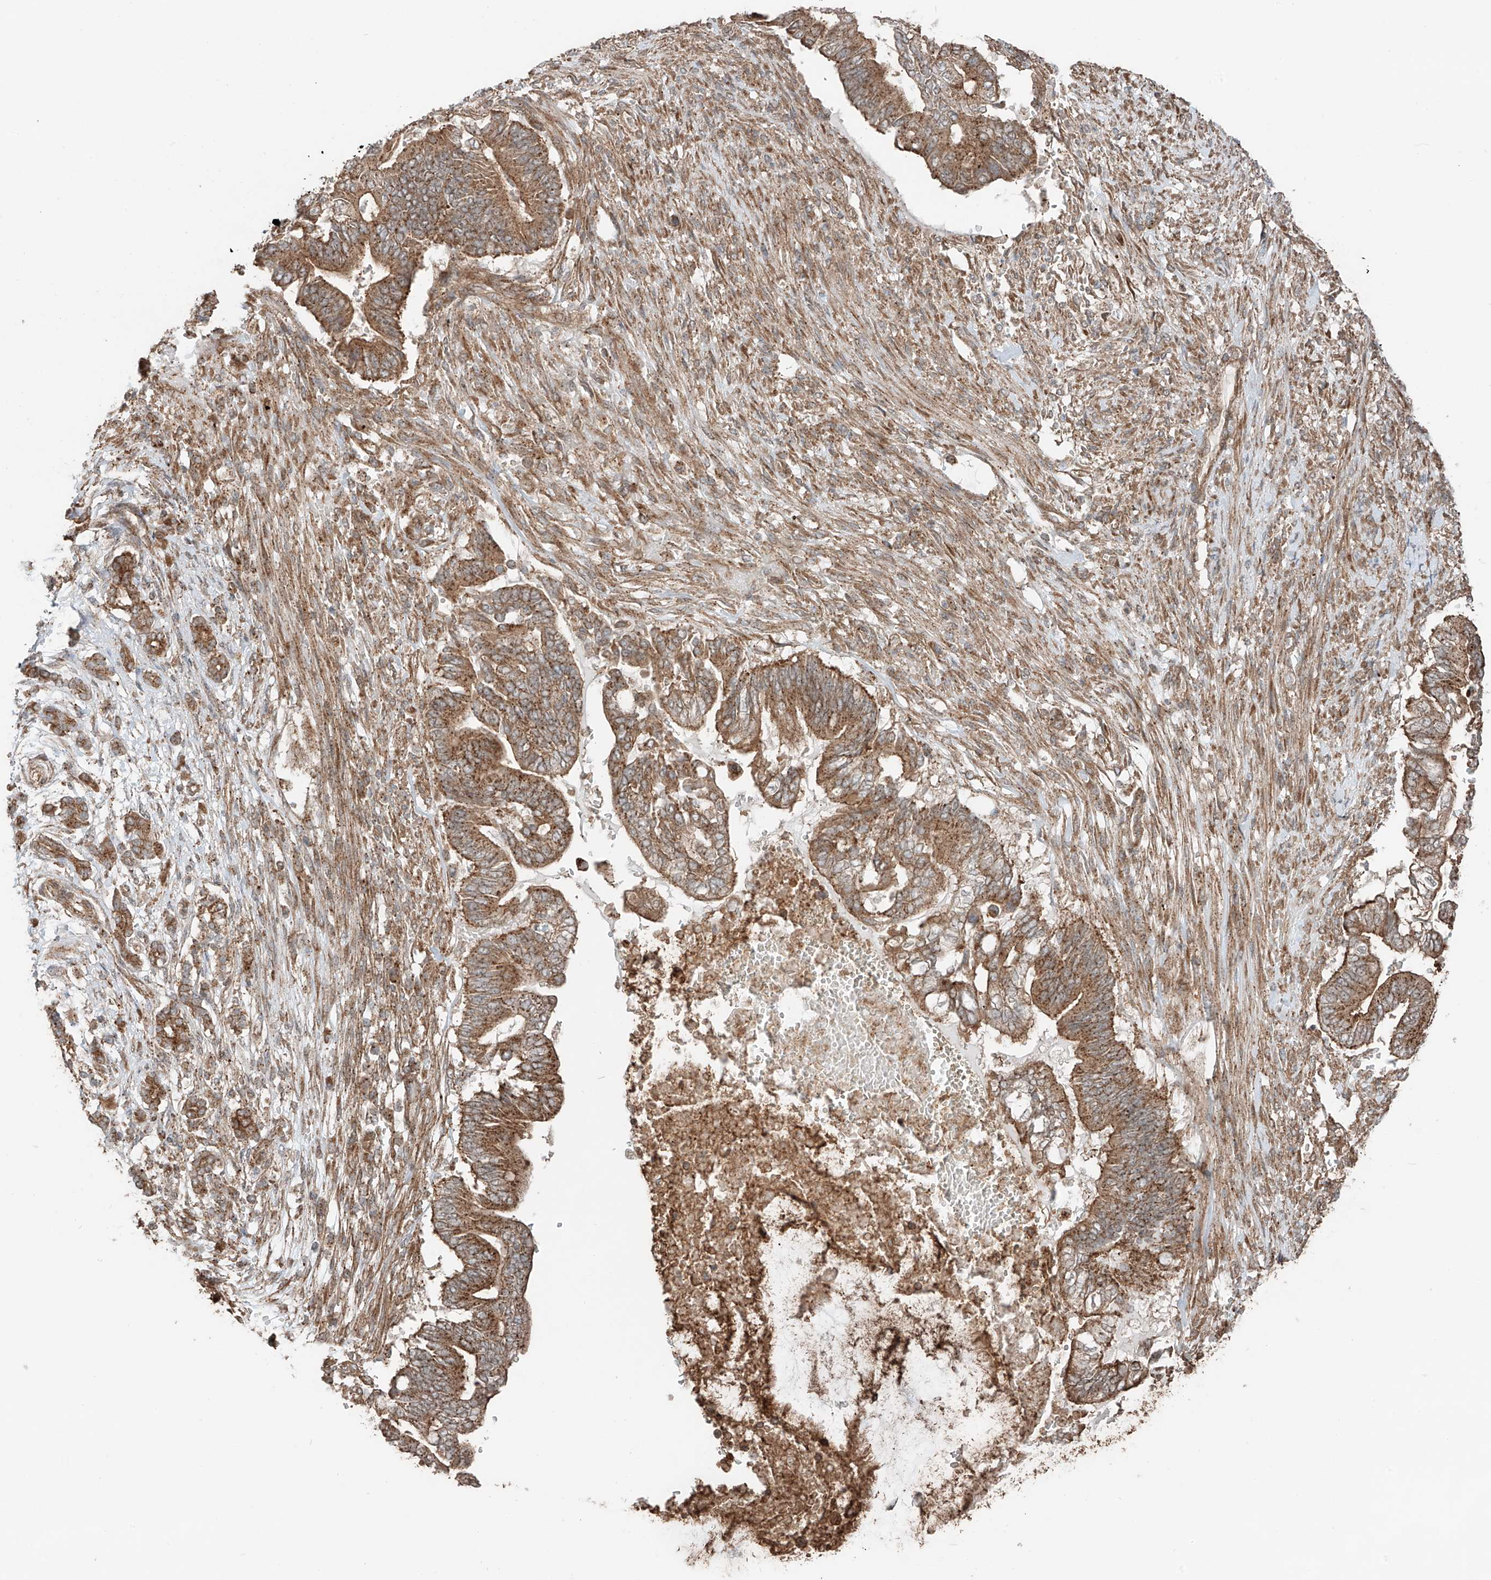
{"staining": {"intensity": "moderate", "quantity": ">75%", "location": "cytoplasmic/membranous"}, "tissue": "pancreatic cancer", "cell_type": "Tumor cells", "image_type": "cancer", "snomed": [{"axis": "morphology", "description": "Adenocarcinoma, NOS"}, {"axis": "topography", "description": "Pancreas"}], "caption": "The immunohistochemical stain shows moderate cytoplasmic/membranous staining in tumor cells of pancreatic cancer tissue. (IHC, brightfield microscopy, high magnification).", "gene": "CEP162", "patient": {"sex": "male", "age": 68}}